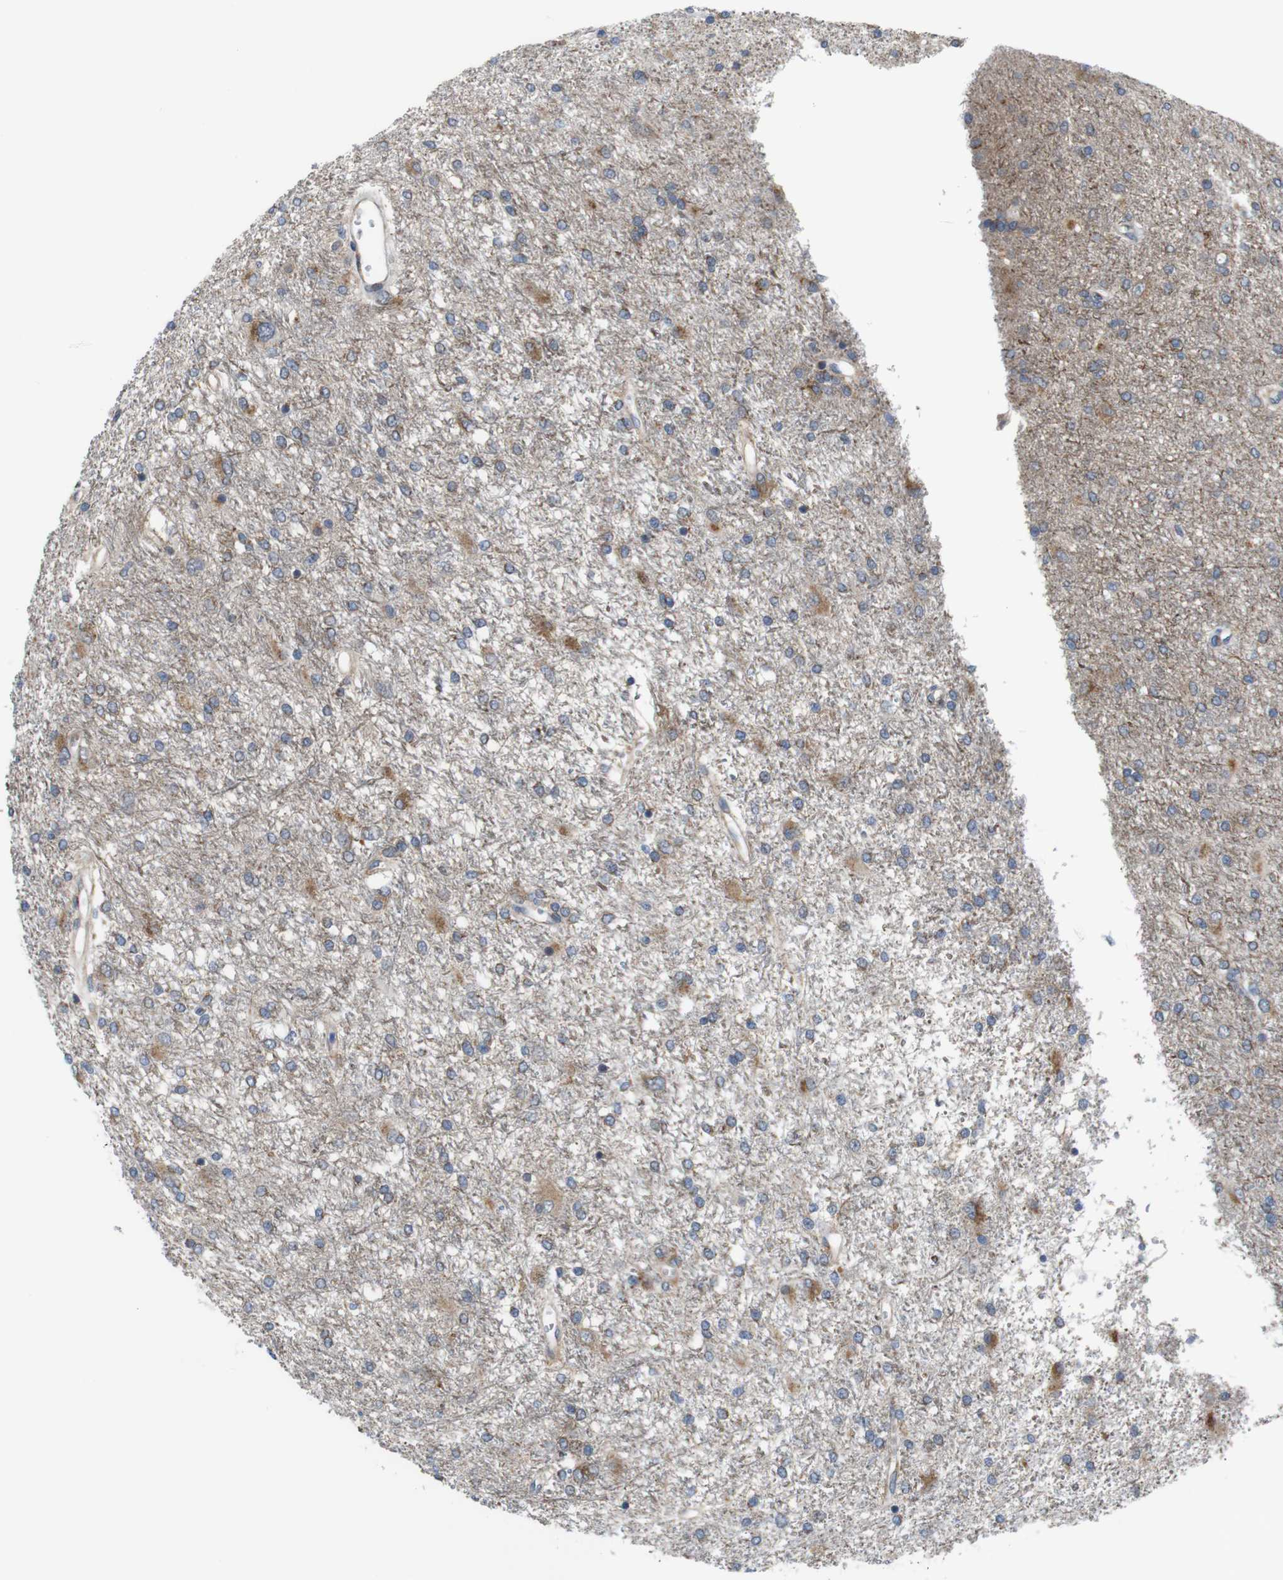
{"staining": {"intensity": "strong", "quantity": "25%-75%", "location": "cytoplasmic/membranous"}, "tissue": "glioma", "cell_type": "Tumor cells", "image_type": "cancer", "snomed": [{"axis": "morphology", "description": "Glioma, malignant, High grade"}, {"axis": "topography", "description": "Brain"}], "caption": "This photomicrograph exhibits malignant glioma (high-grade) stained with immunohistochemistry (IHC) to label a protein in brown. The cytoplasmic/membranous of tumor cells show strong positivity for the protein. Nuclei are counter-stained blue.", "gene": "EFCAB14", "patient": {"sex": "female", "age": 59}}